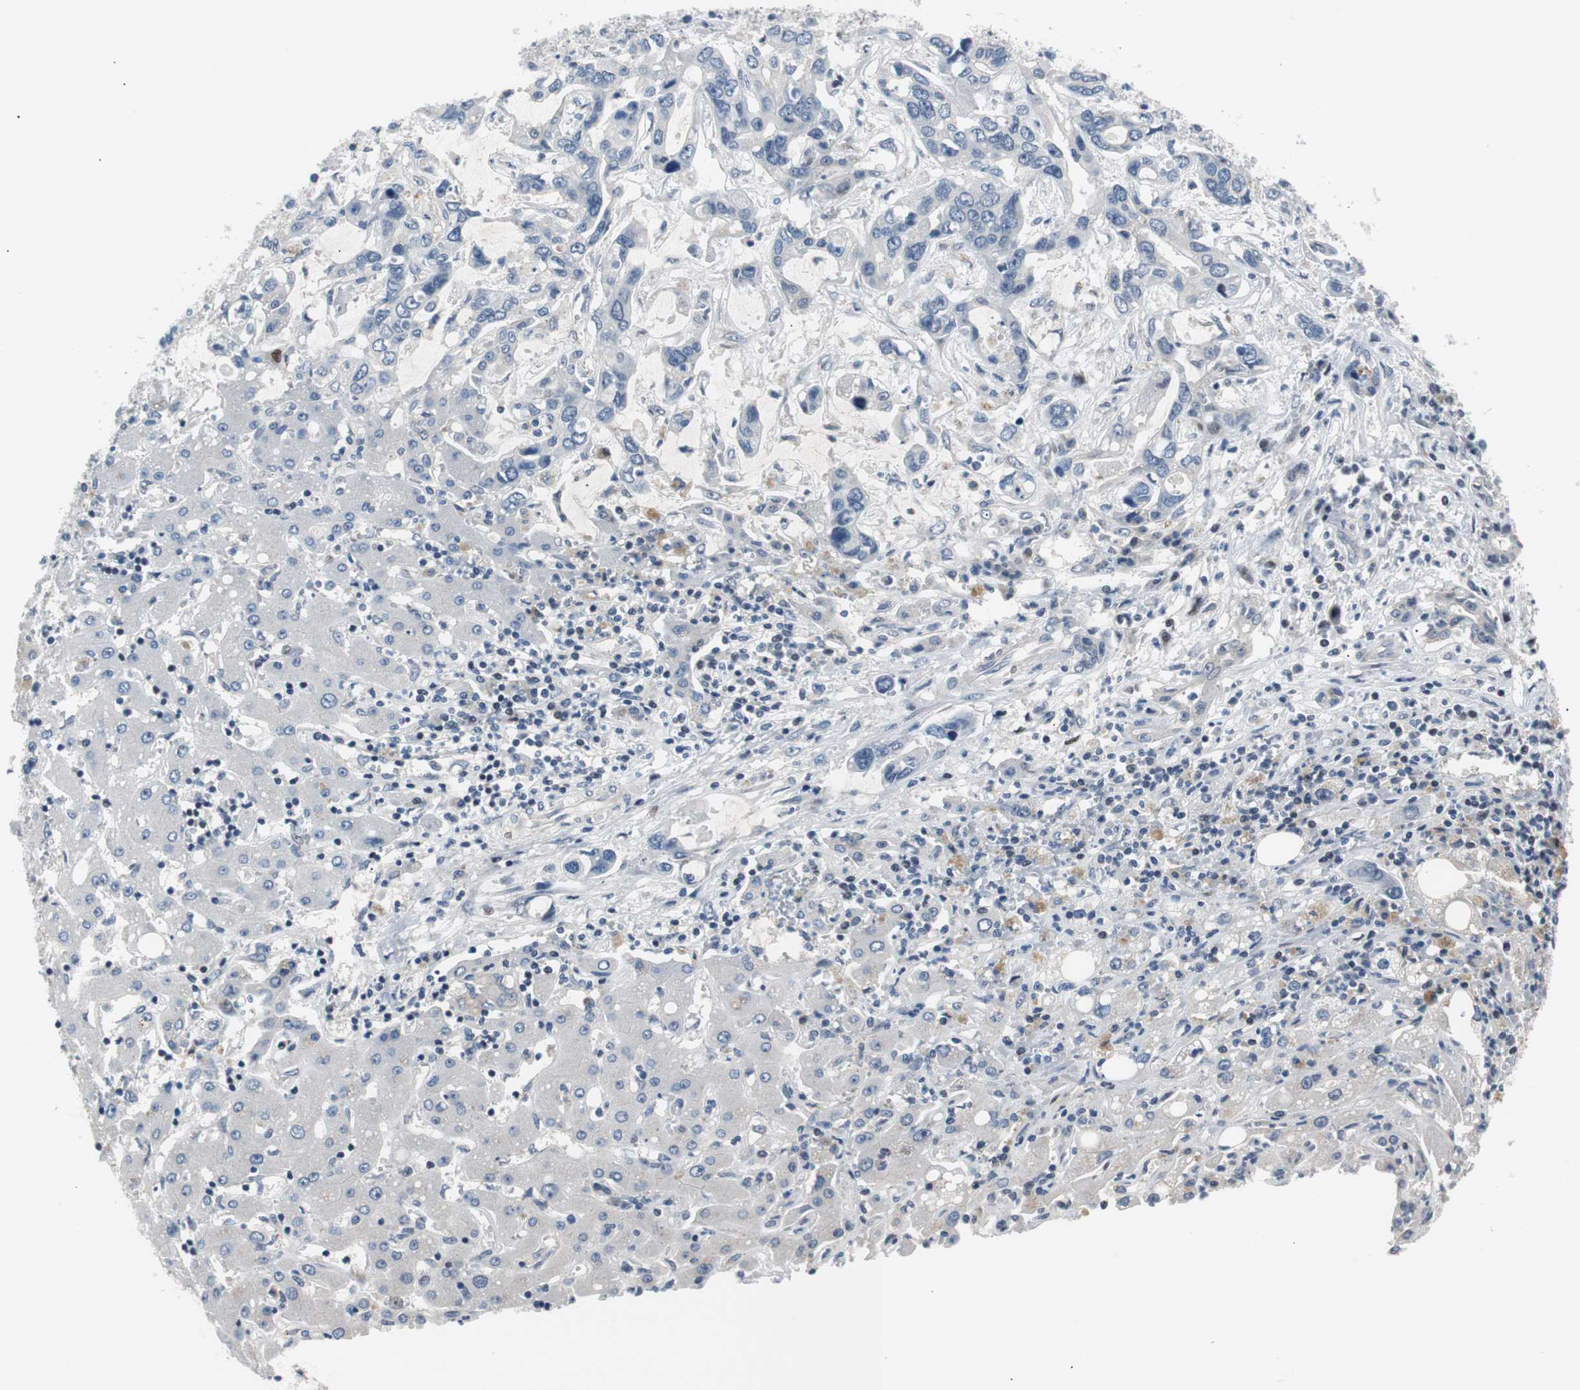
{"staining": {"intensity": "negative", "quantity": "none", "location": "none"}, "tissue": "liver cancer", "cell_type": "Tumor cells", "image_type": "cancer", "snomed": [{"axis": "morphology", "description": "Cholangiocarcinoma"}, {"axis": "topography", "description": "Liver"}], "caption": "Liver cancer (cholangiocarcinoma) was stained to show a protein in brown. There is no significant positivity in tumor cells.", "gene": "MAP2K4", "patient": {"sex": "female", "age": 65}}